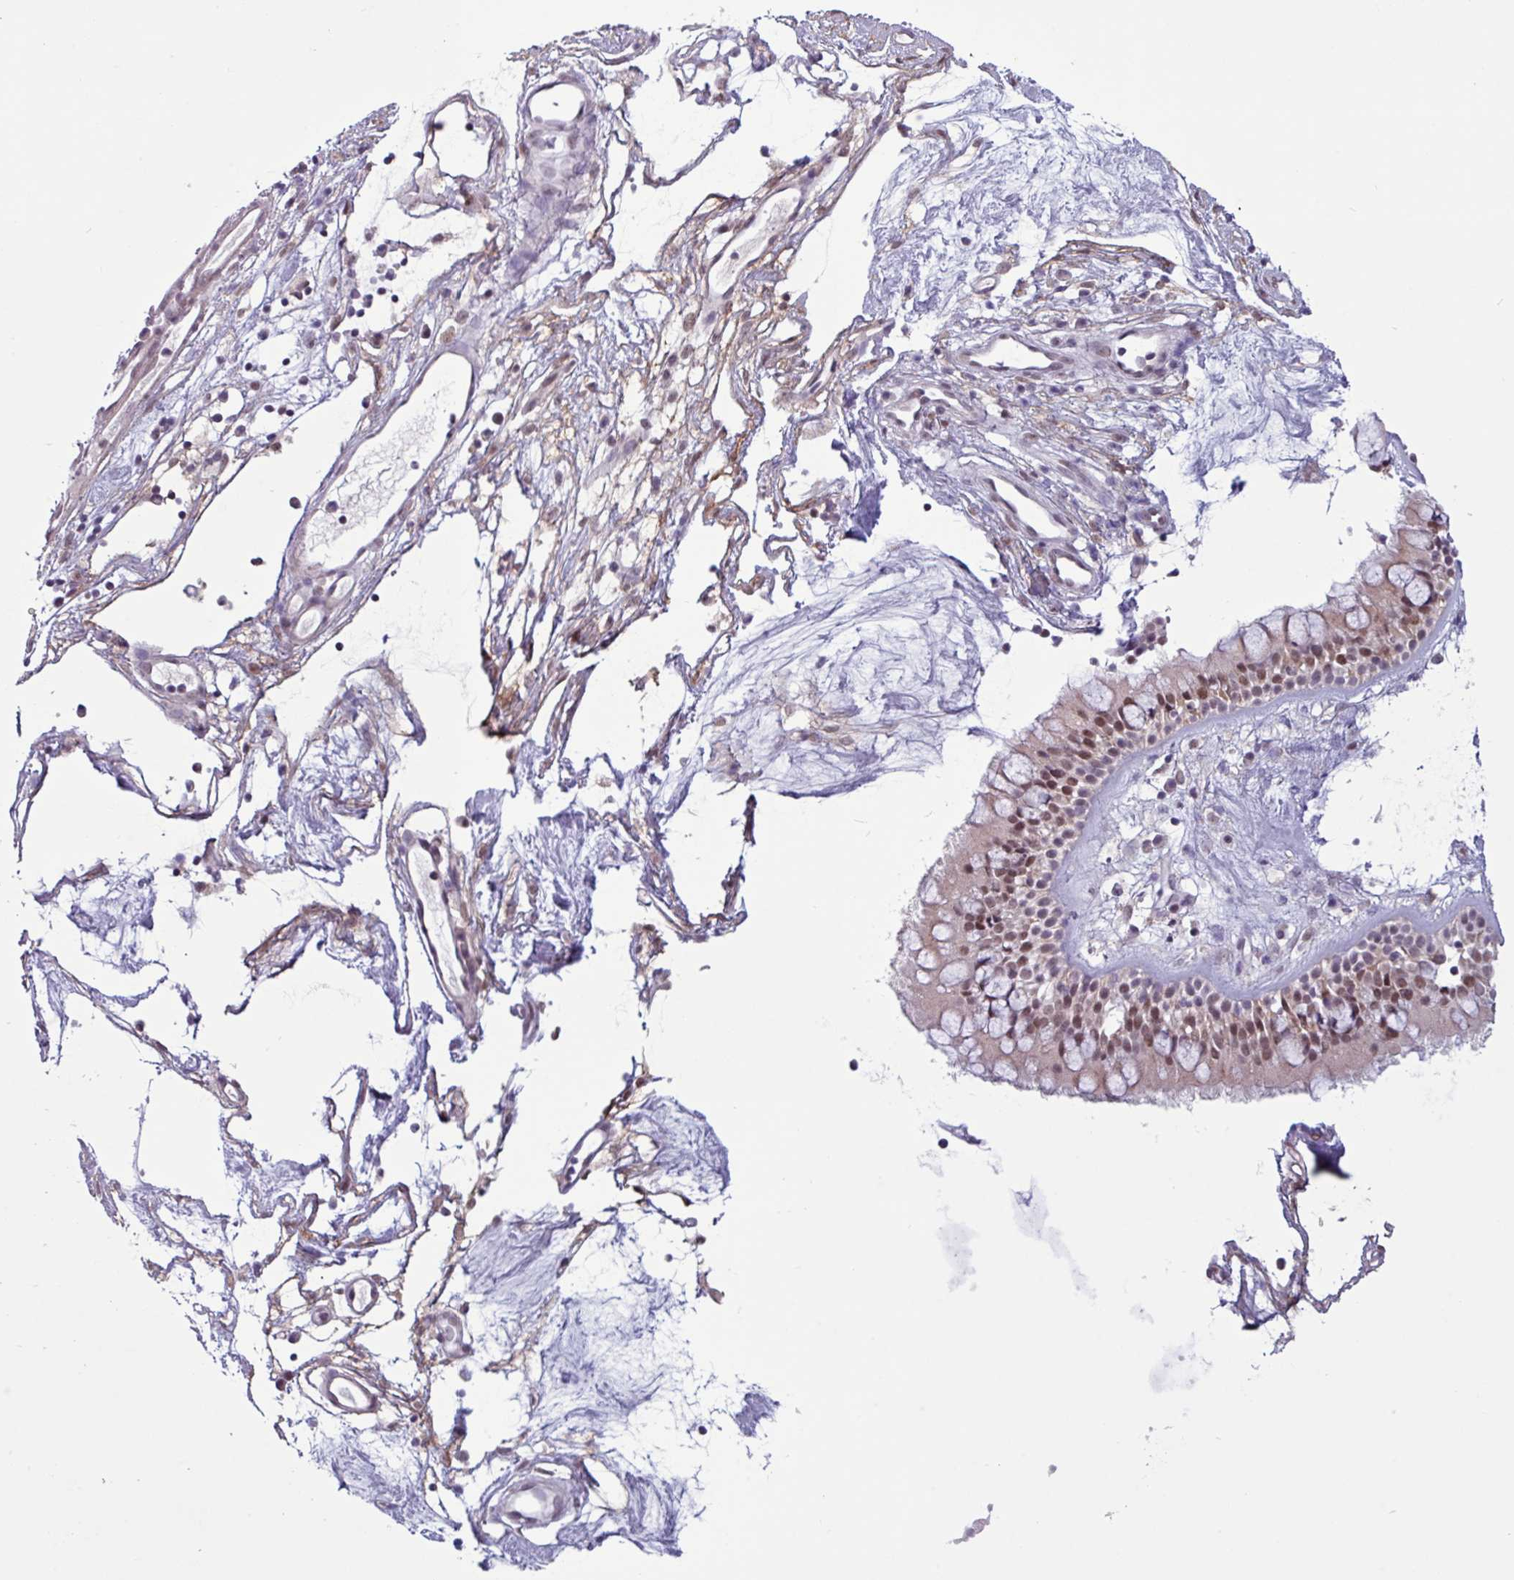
{"staining": {"intensity": "moderate", "quantity": ">75%", "location": "cytoplasmic/membranous,nuclear"}, "tissue": "nasopharynx", "cell_type": "Respiratory epithelial cells", "image_type": "normal", "snomed": [{"axis": "morphology", "description": "Normal tissue, NOS"}, {"axis": "topography", "description": "Nasopharynx"}], "caption": "Respiratory epithelial cells show medium levels of moderate cytoplasmic/membranous,nuclear expression in about >75% of cells in unremarkable human nasopharynx. (Stains: DAB (3,3'-diaminobenzidine) in brown, nuclei in blue, Microscopy: brightfield microscopy at high magnification).", "gene": "NOTCH2", "patient": {"sex": "male", "age": 63}}